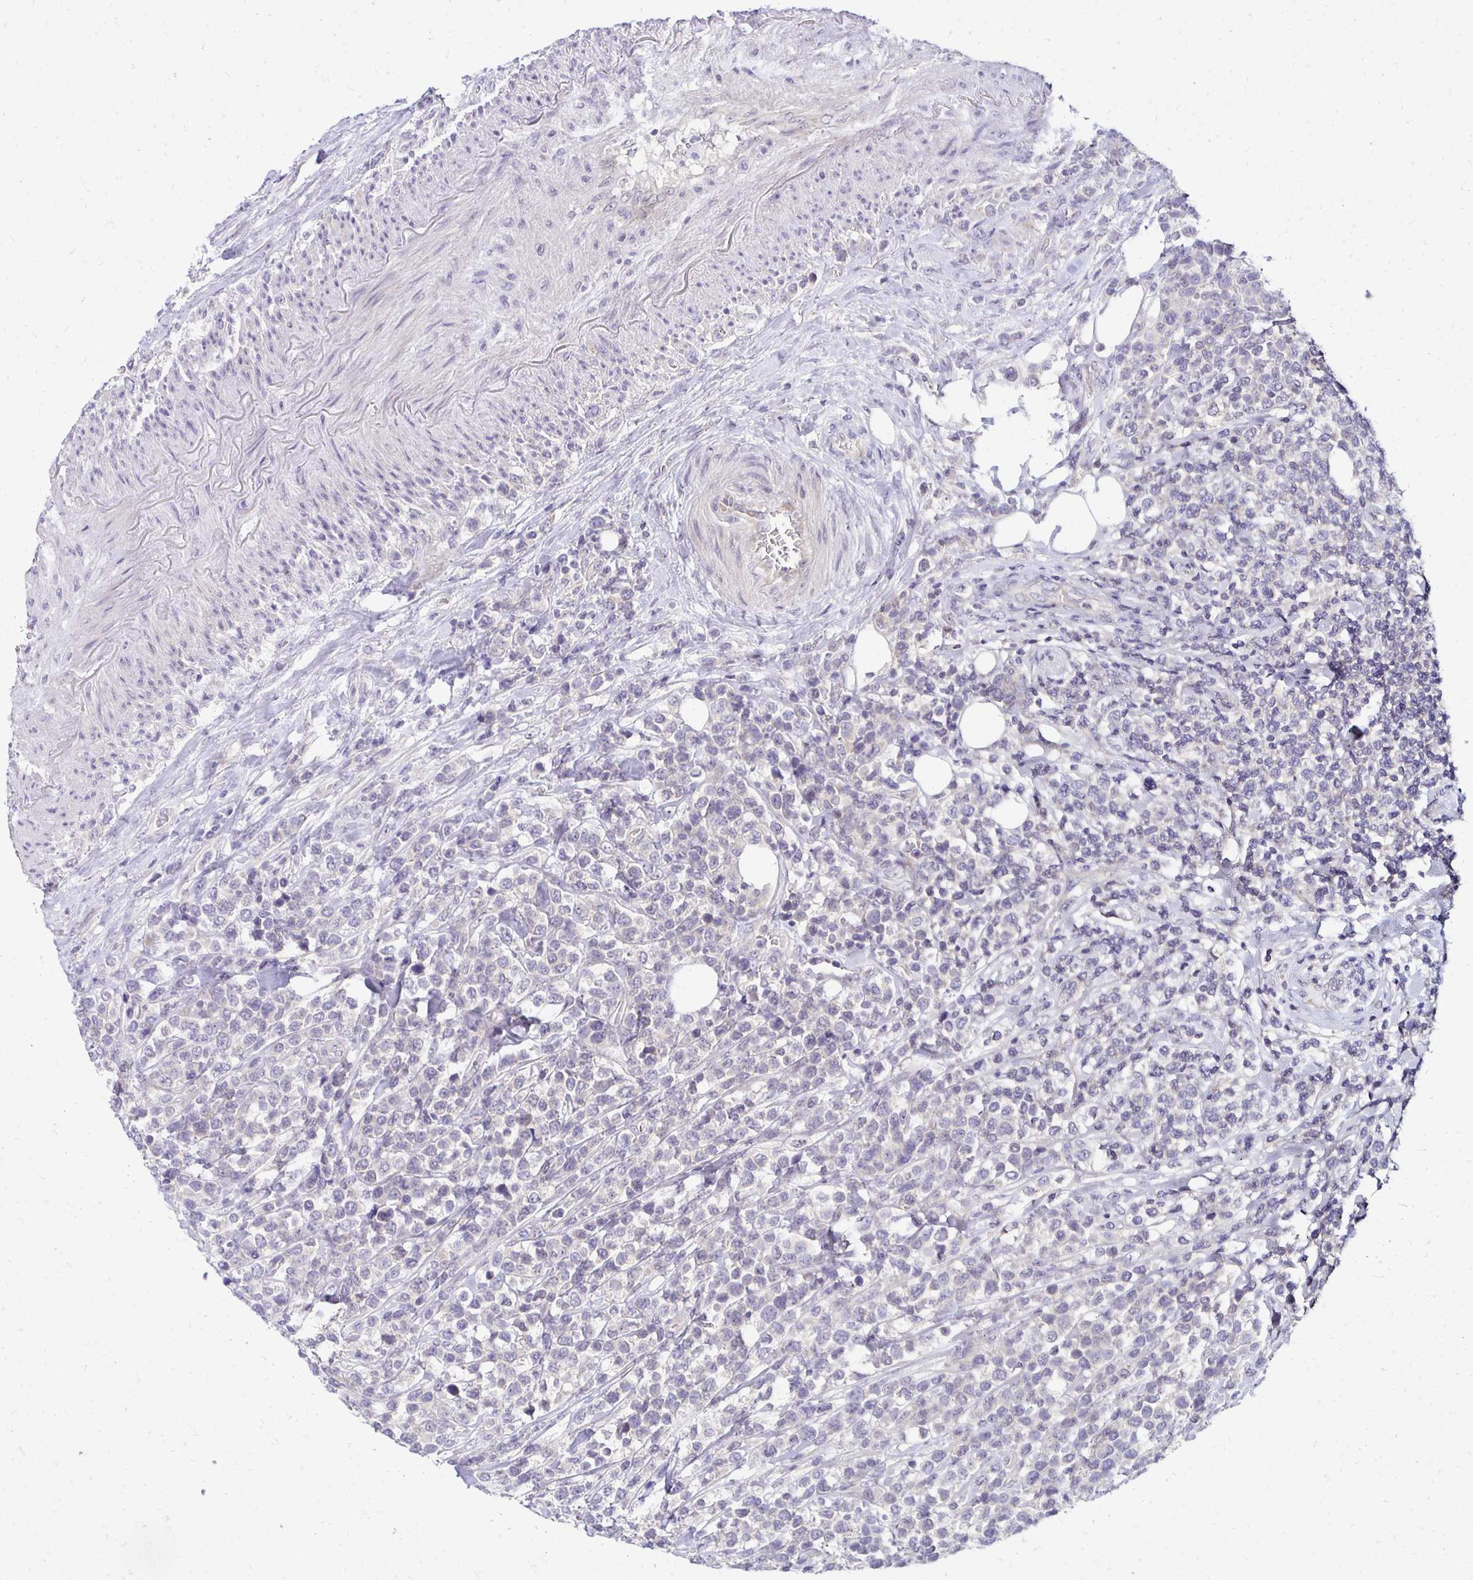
{"staining": {"intensity": "negative", "quantity": "none", "location": "none"}, "tissue": "lymphoma", "cell_type": "Tumor cells", "image_type": "cancer", "snomed": [{"axis": "morphology", "description": "Malignant lymphoma, non-Hodgkin's type, High grade"}, {"axis": "topography", "description": "Soft tissue"}], "caption": "There is no significant positivity in tumor cells of malignant lymphoma, non-Hodgkin's type (high-grade). (IHC, brightfield microscopy, high magnification).", "gene": "C1QTNF2", "patient": {"sex": "female", "age": 56}}